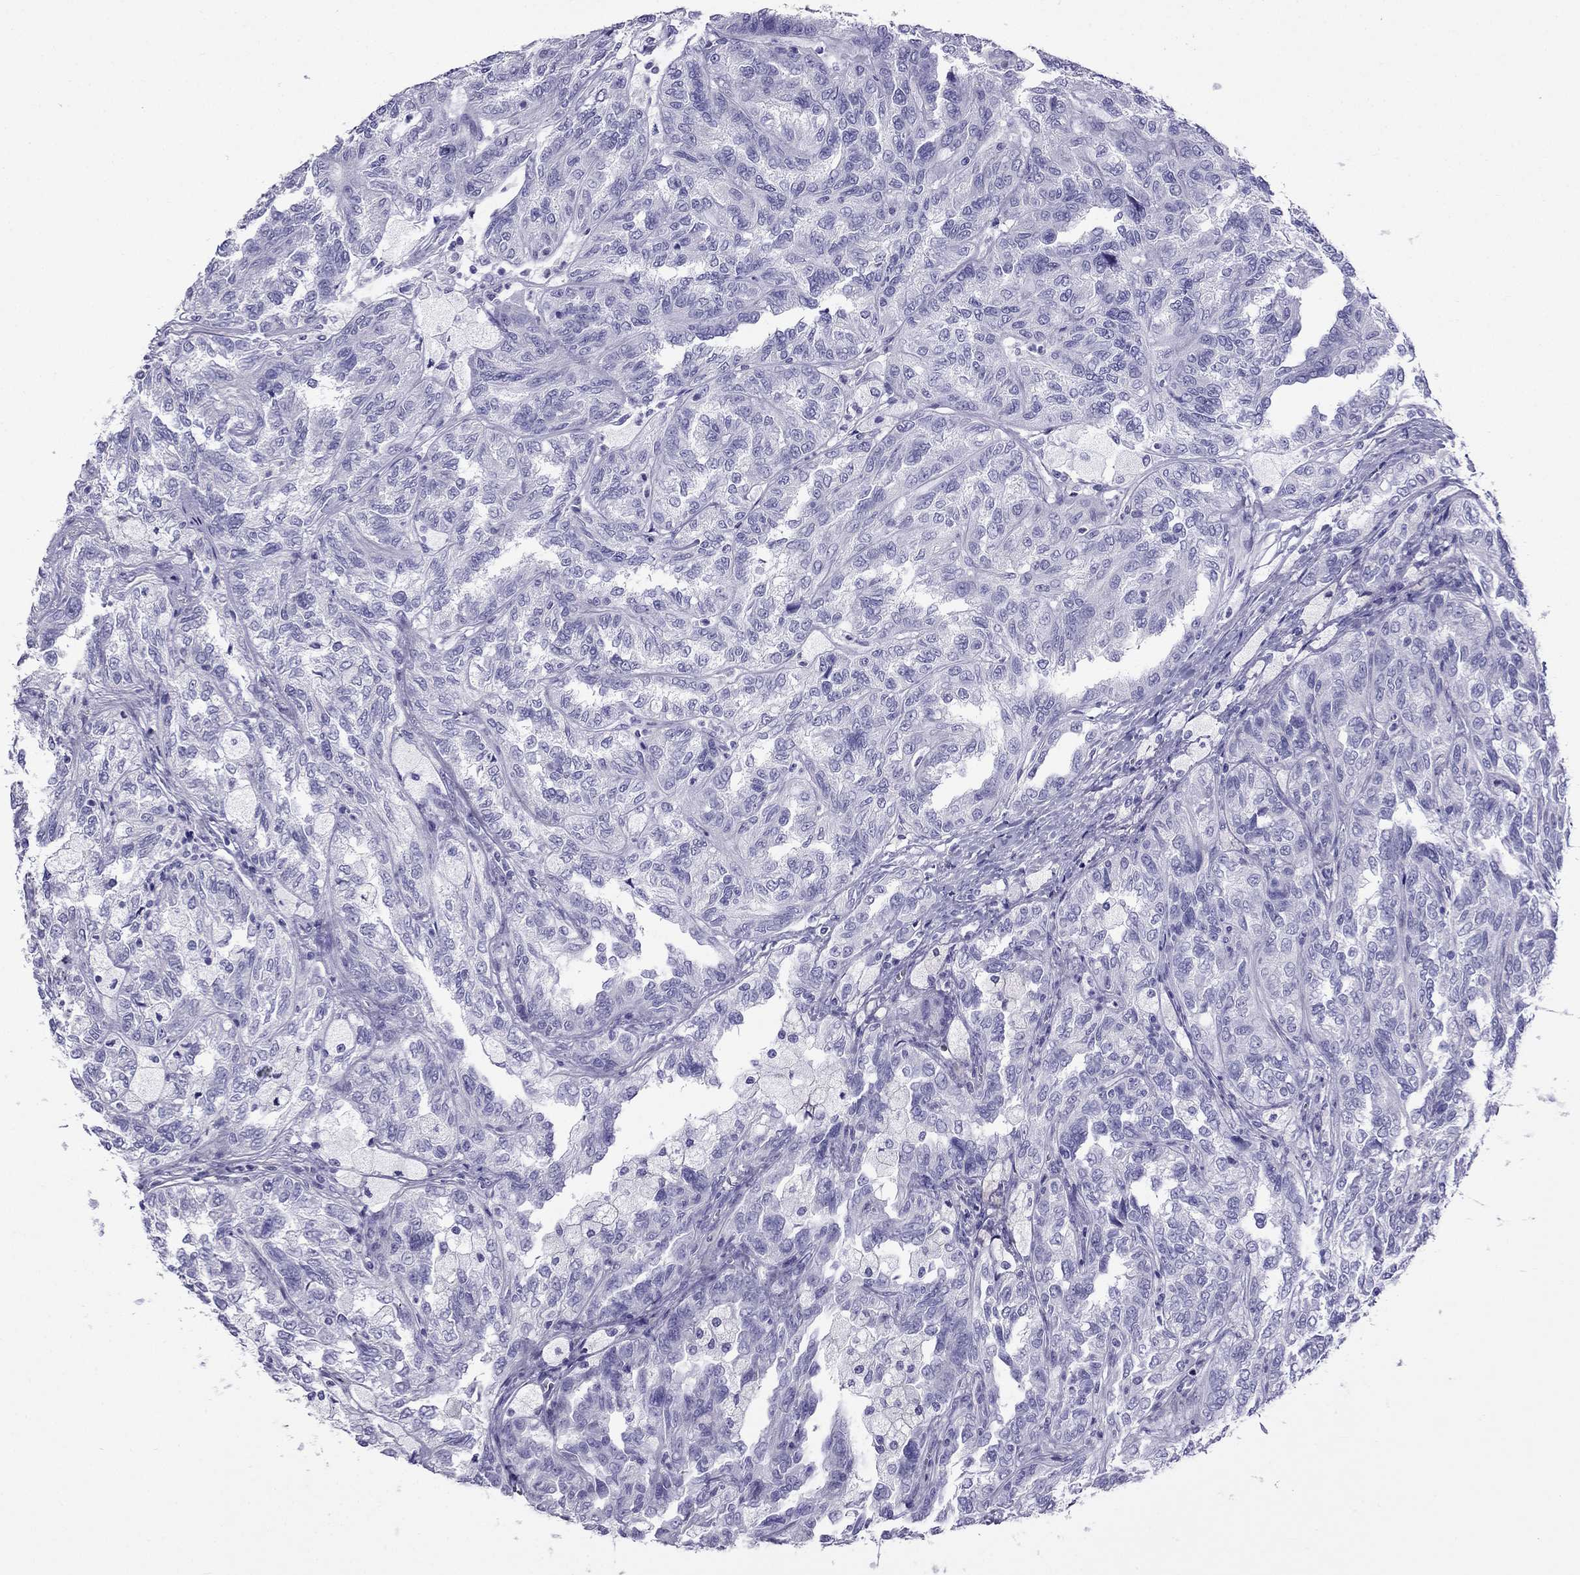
{"staining": {"intensity": "negative", "quantity": "none", "location": "none"}, "tissue": "renal cancer", "cell_type": "Tumor cells", "image_type": "cancer", "snomed": [{"axis": "morphology", "description": "Adenocarcinoma, NOS"}, {"axis": "topography", "description": "Kidney"}], "caption": "Tumor cells show no significant protein positivity in adenocarcinoma (renal).", "gene": "ARR3", "patient": {"sex": "male", "age": 79}}